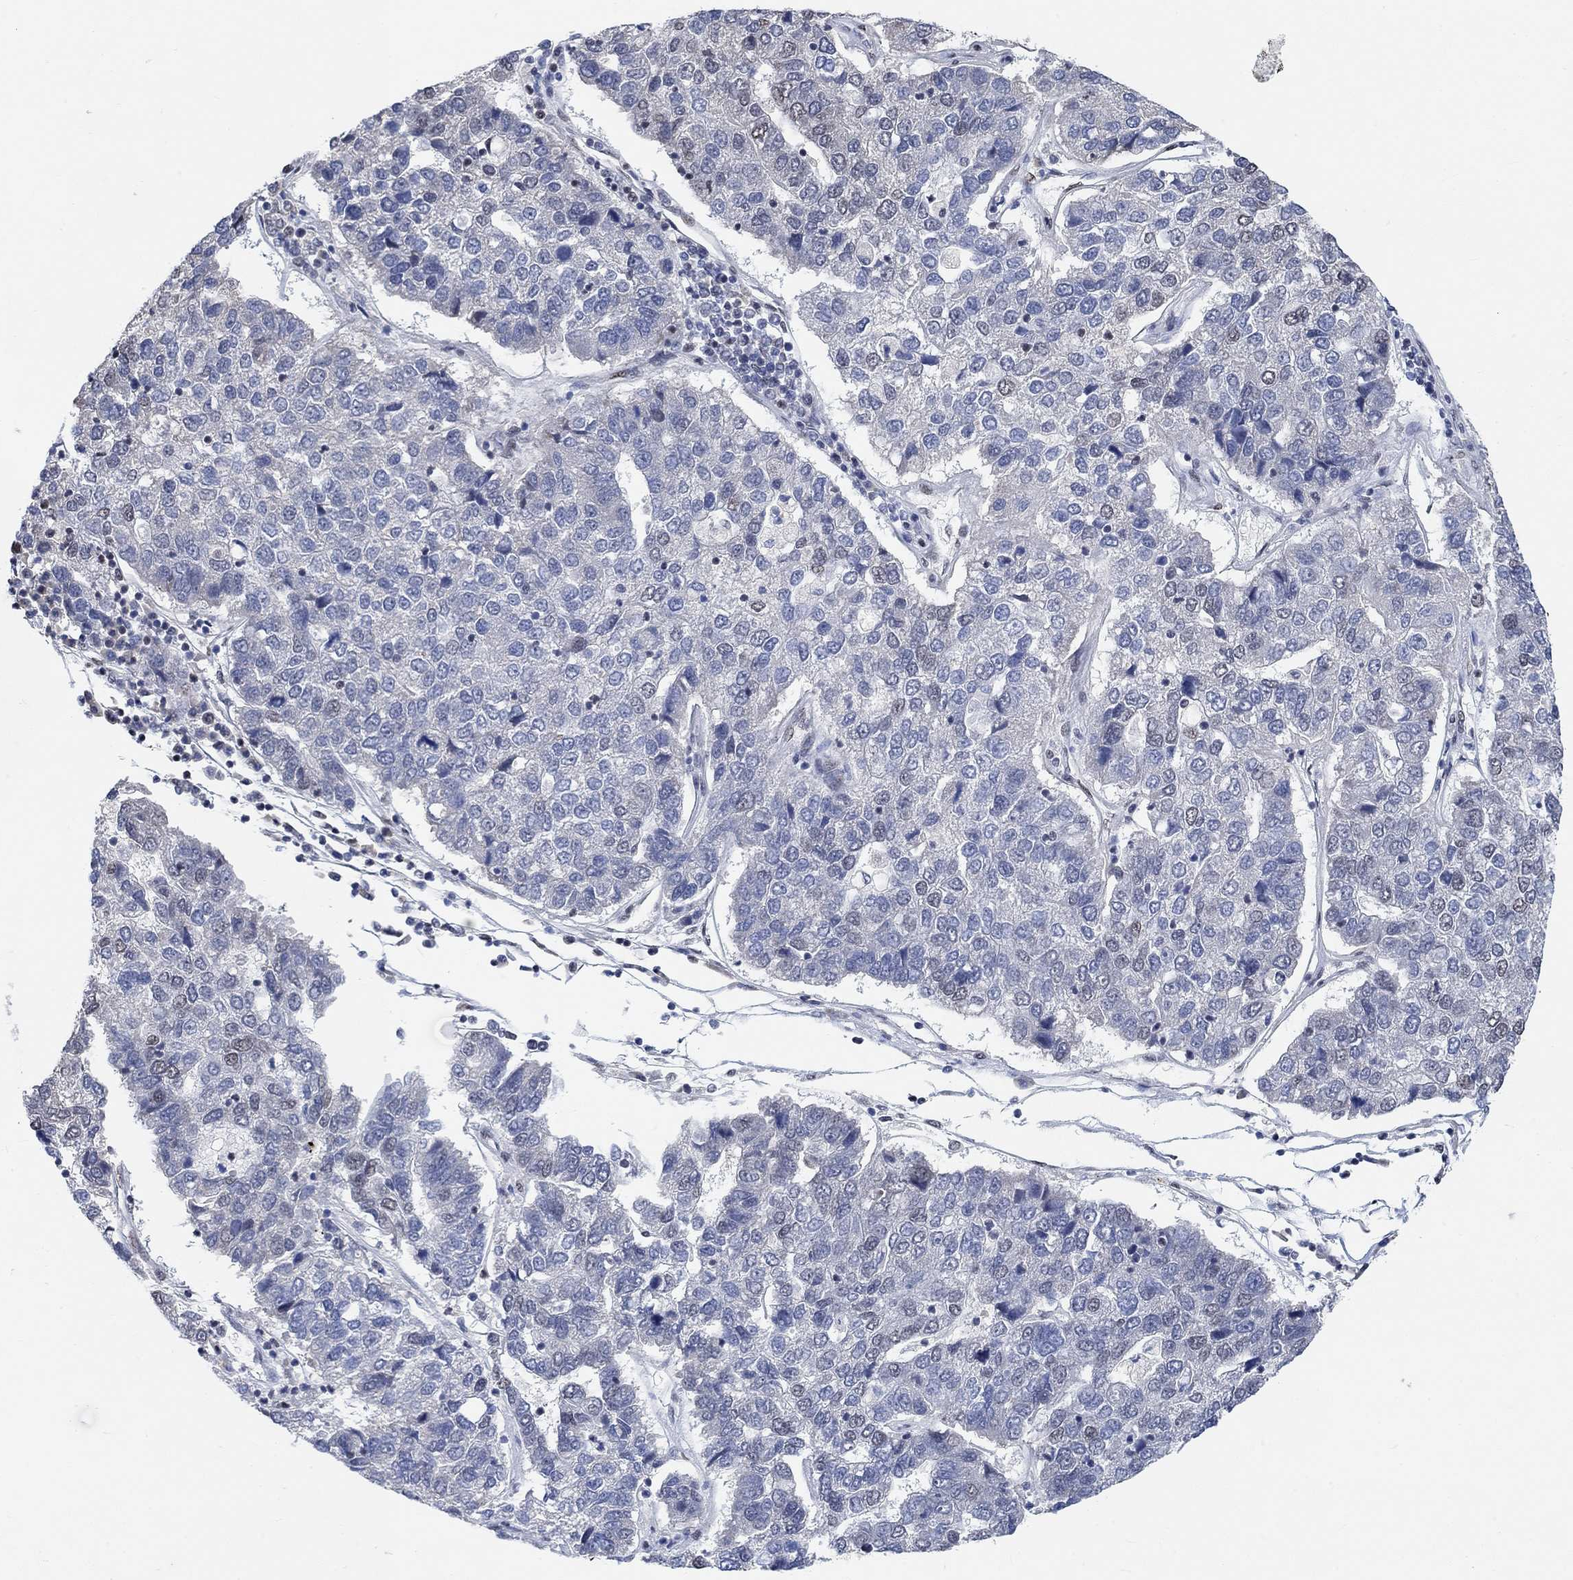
{"staining": {"intensity": "weak", "quantity": "<25%", "location": "nuclear"}, "tissue": "pancreatic cancer", "cell_type": "Tumor cells", "image_type": "cancer", "snomed": [{"axis": "morphology", "description": "Adenocarcinoma, NOS"}, {"axis": "topography", "description": "Pancreas"}], "caption": "The image displays no significant expression in tumor cells of pancreatic adenocarcinoma.", "gene": "USP39", "patient": {"sex": "female", "age": 61}}